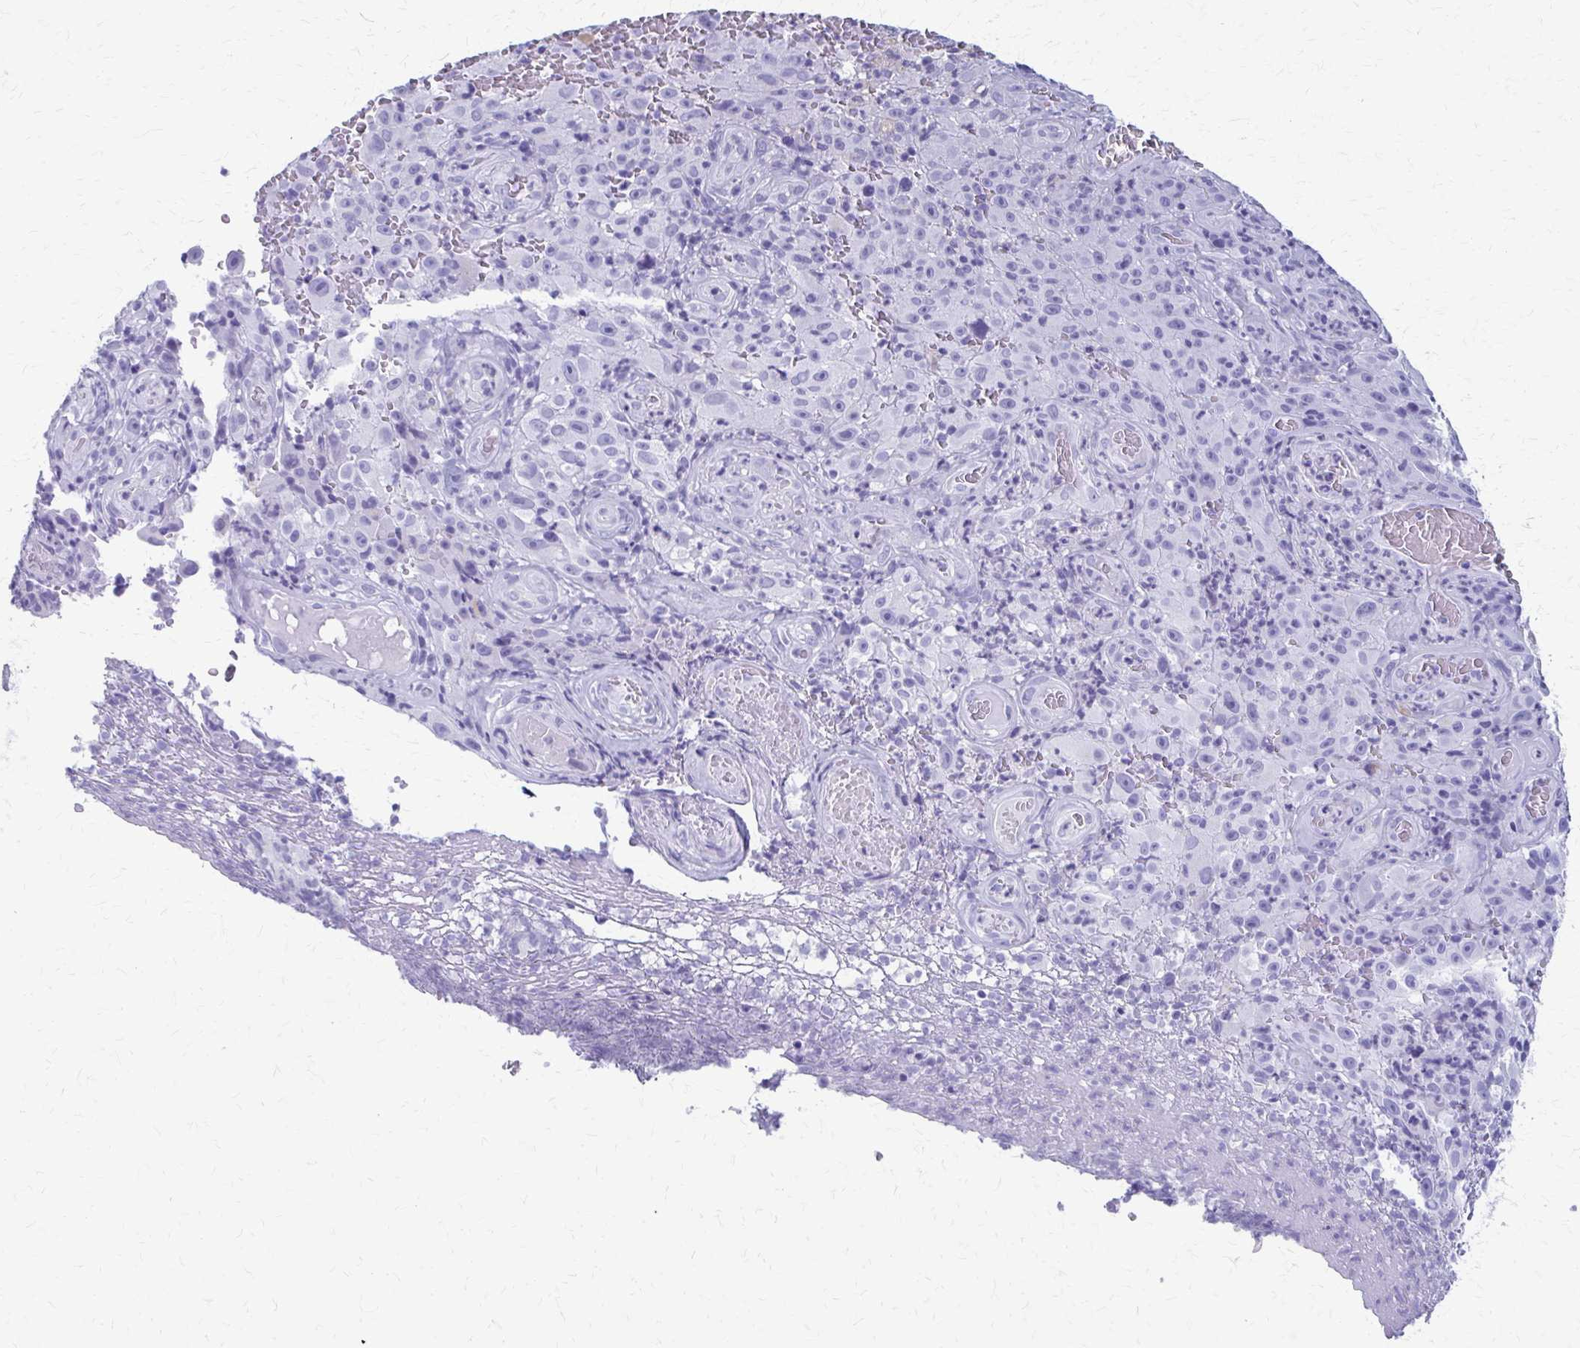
{"staining": {"intensity": "negative", "quantity": "none", "location": "none"}, "tissue": "melanoma", "cell_type": "Tumor cells", "image_type": "cancer", "snomed": [{"axis": "morphology", "description": "Malignant melanoma, NOS"}, {"axis": "topography", "description": "Skin"}], "caption": "A micrograph of malignant melanoma stained for a protein shows no brown staining in tumor cells.", "gene": "CELF5", "patient": {"sex": "female", "age": 82}}